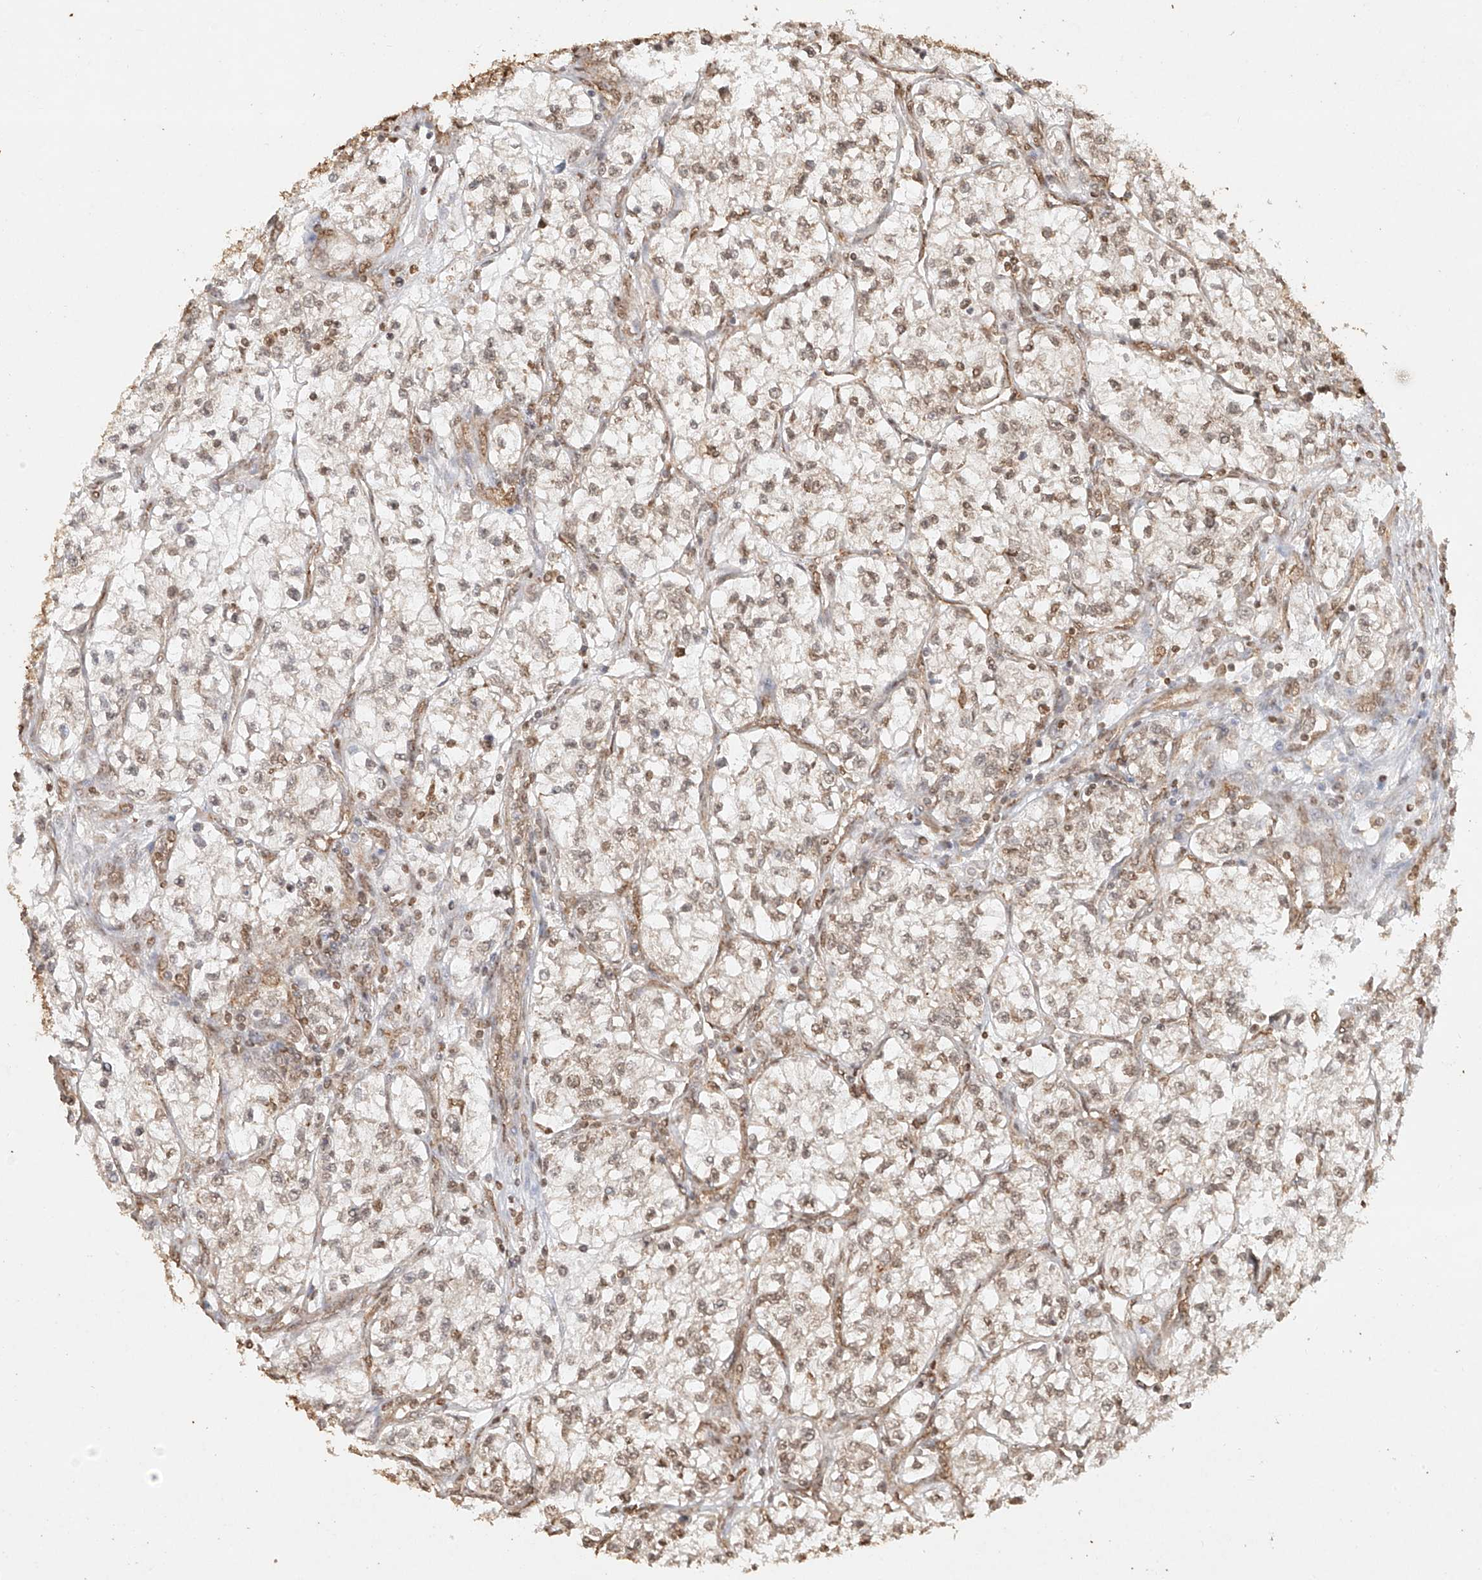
{"staining": {"intensity": "weak", "quantity": ">75%", "location": "cytoplasmic/membranous,nuclear"}, "tissue": "renal cancer", "cell_type": "Tumor cells", "image_type": "cancer", "snomed": [{"axis": "morphology", "description": "Adenocarcinoma, NOS"}, {"axis": "topography", "description": "Kidney"}], "caption": "Protein expression analysis of renal cancer demonstrates weak cytoplasmic/membranous and nuclear expression in about >75% of tumor cells.", "gene": "TIGAR", "patient": {"sex": "female", "age": 57}}